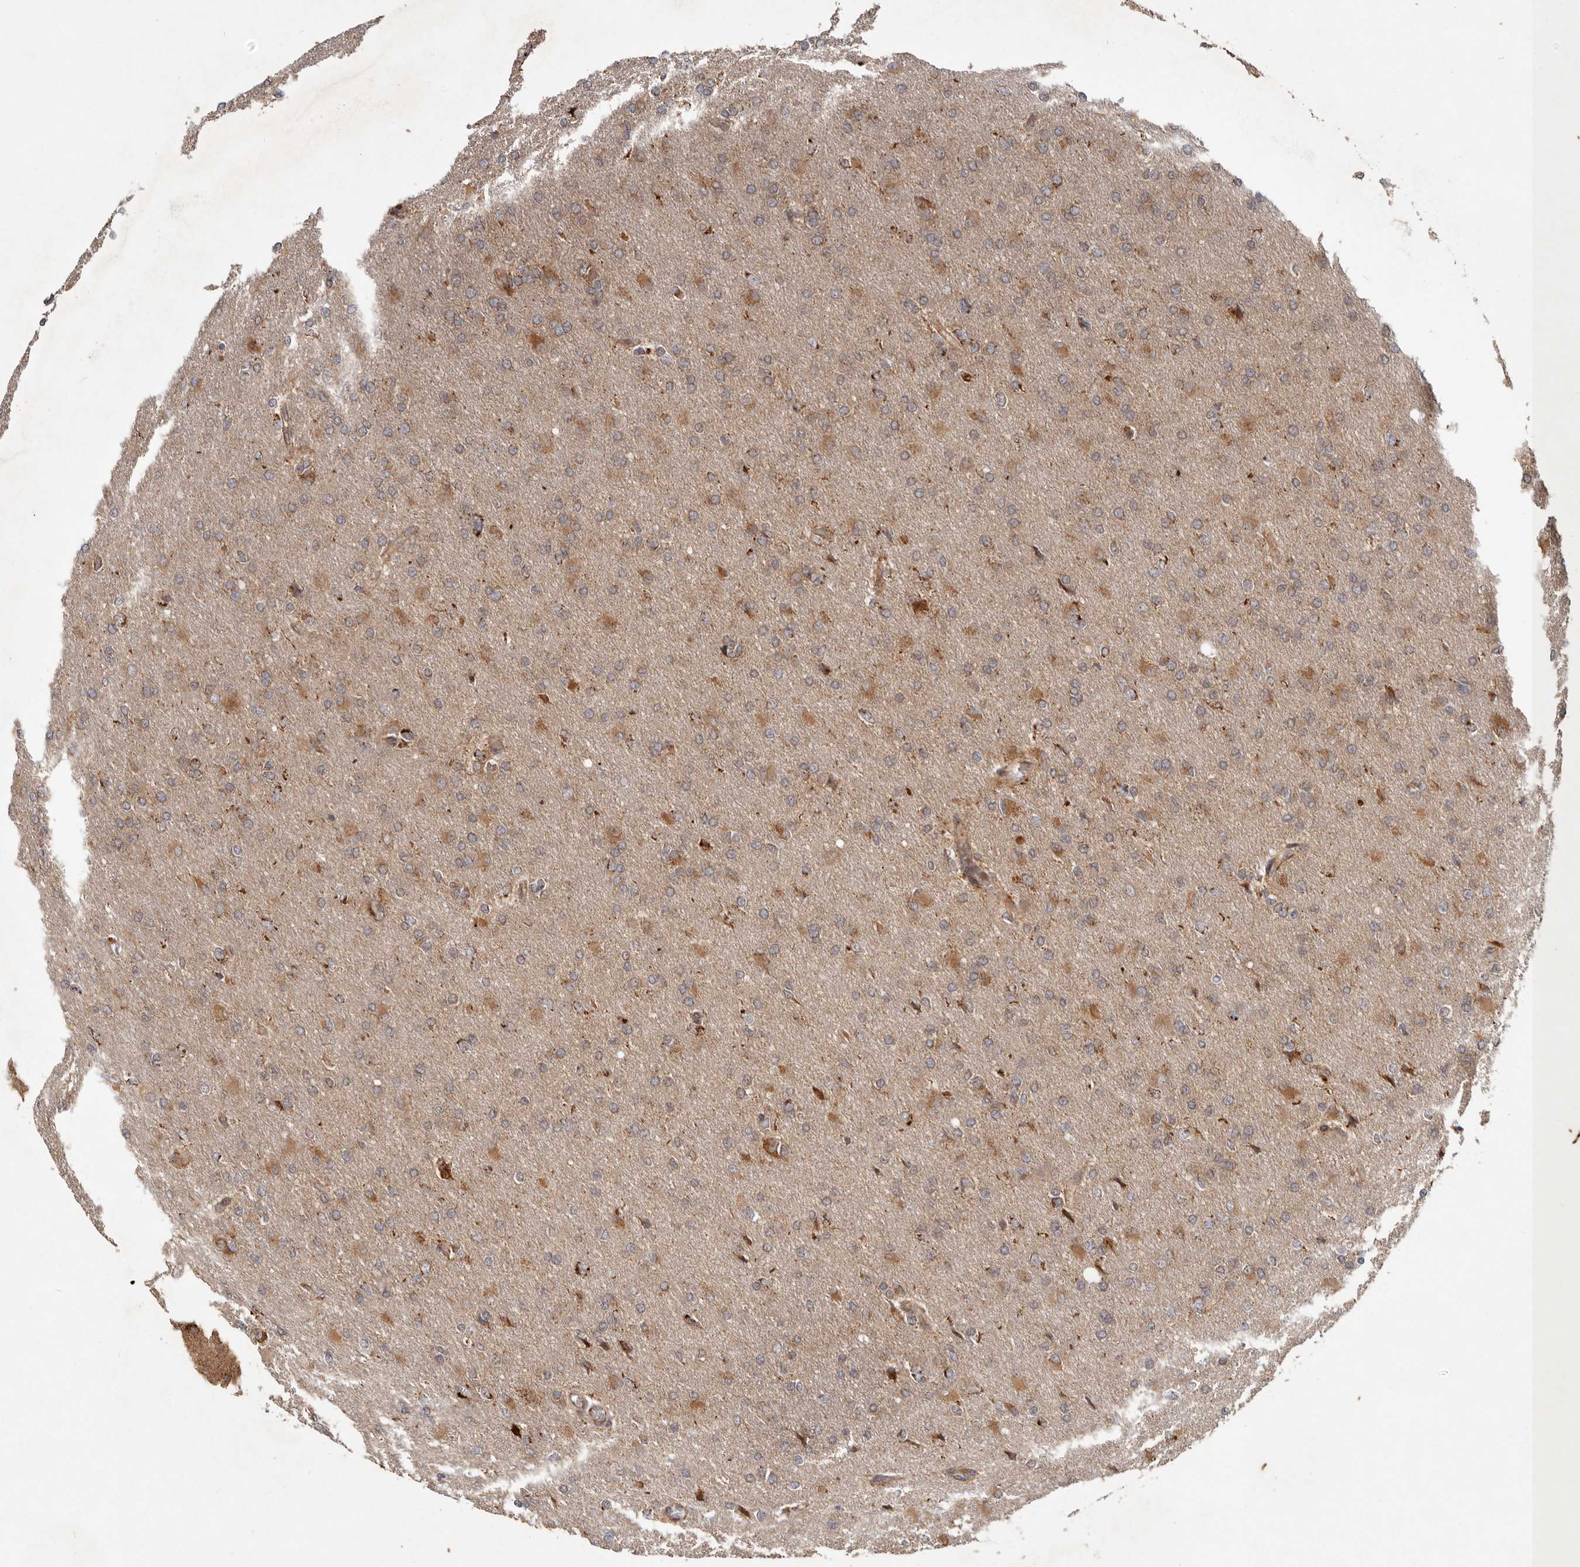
{"staining": {"intensity": "moderate", "quantity": ">75%", "location": "cytoplasmic/membranous"}, "tissue": "glioma", "cell_type": "Tumor cells", "image_type": "cancer", "snomed": [{"axis": "morphology", "description": "Glioma, malignant, High grade"}, {"axis": "topography", "description": "Cerebral cortex"}], "caption": "IHC of human malignant glioma (high-grade) exhibits medium levels of moderate cytoplasmic/membranous positivity in about >75% of tumor cells.", "gene": "MRPS10", "patient": {"sex": "female", "age": 36}}